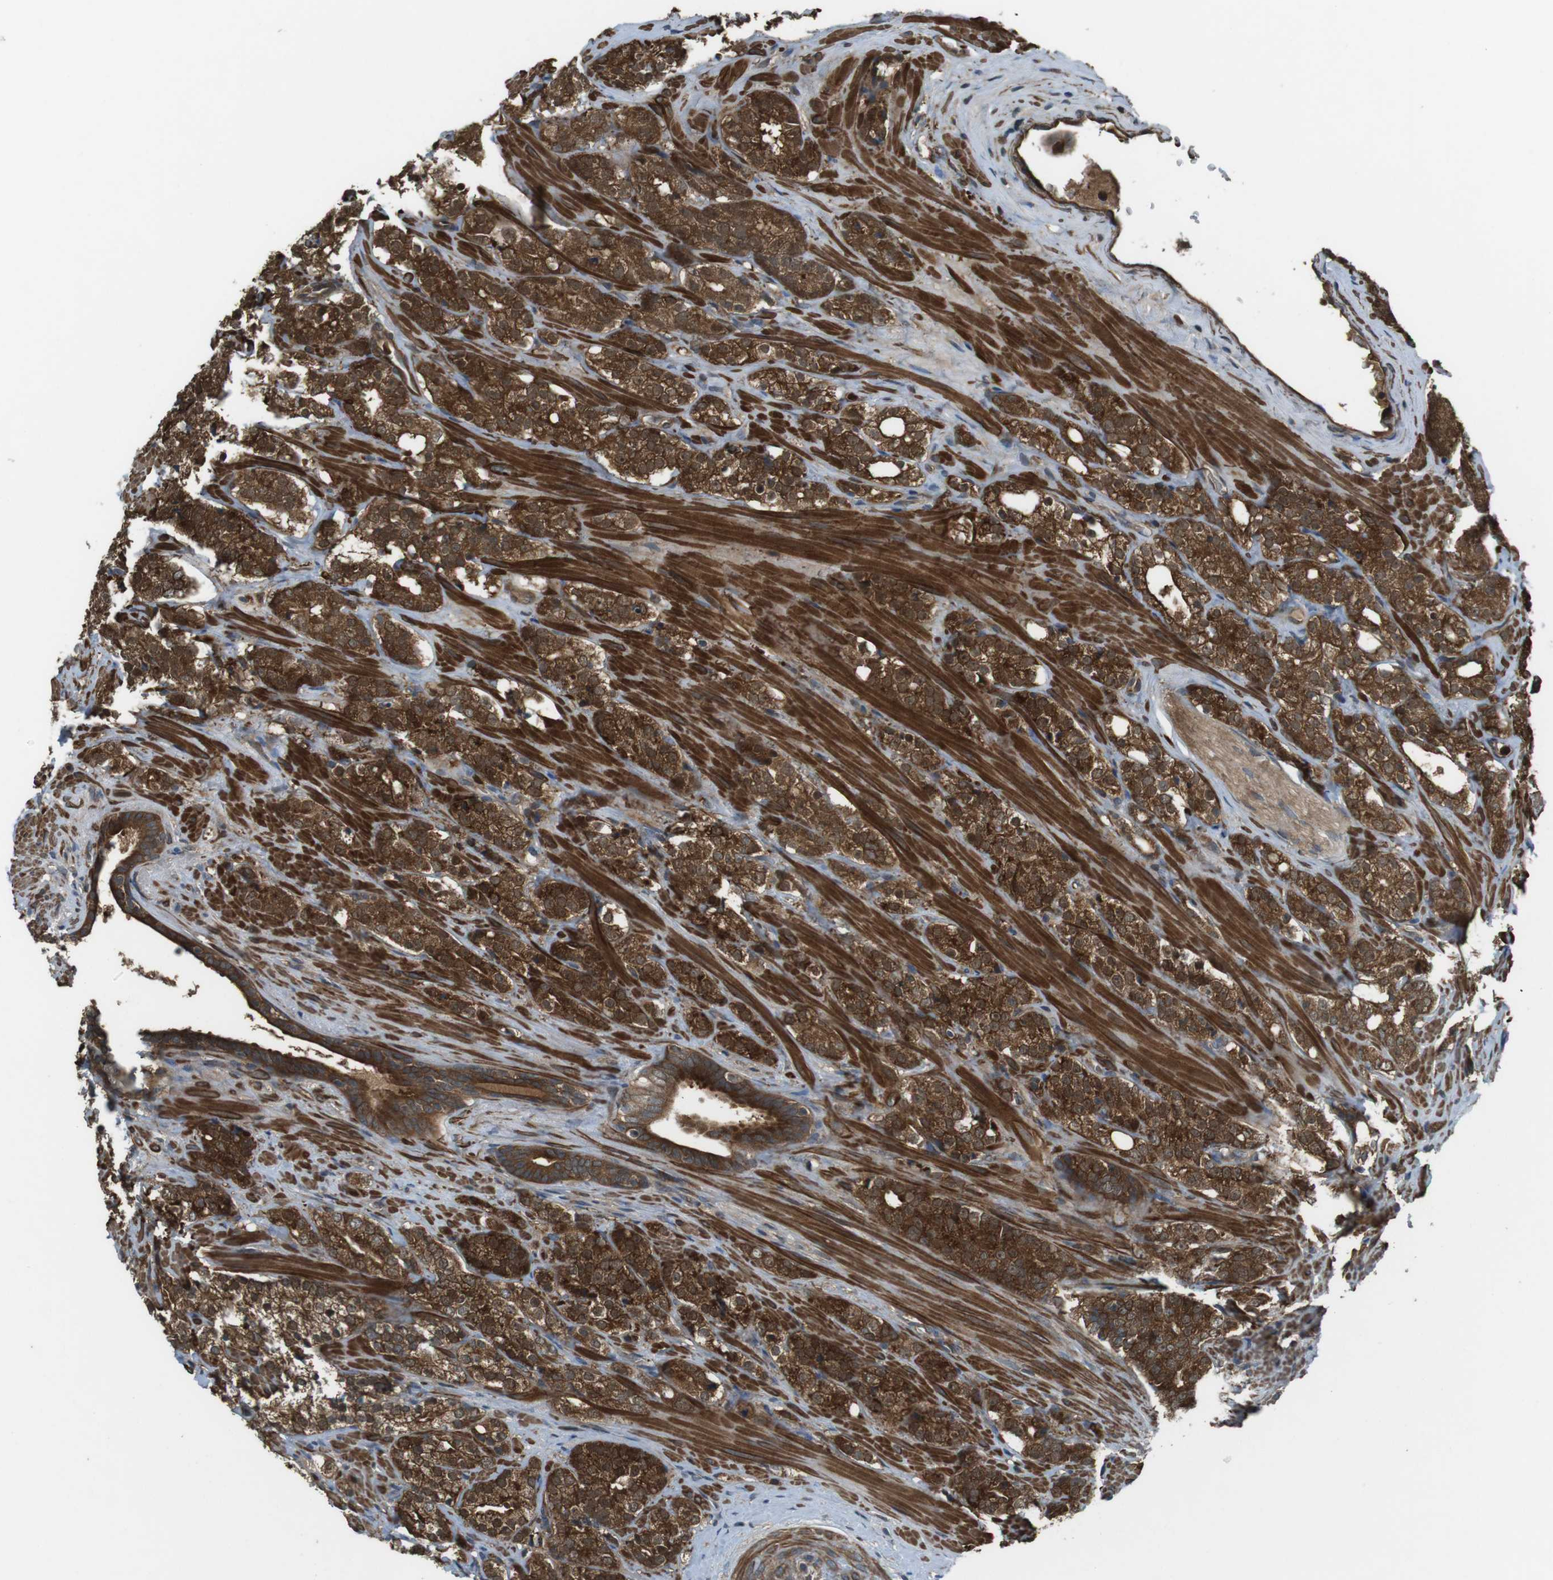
{"staining": {"intensity": "strong", "quantity": ">75%", "location": "cytoplasmic/membranous"}, "tissue": "prostate cancer", "cell_type": "Tumor cells", "image_type": "cancer", "snomed": [{"axis": "morphology", "description": "Adenocarcinoma, High grade"}, {"axis": "topography", "description": "Prostate"}], "caption": "IHC staining of prostate cancer, which exhibits high levels of strong cytoplasmic/membranous staining in about >75% of tumor cells indicating strong cytoplasmic/membranous protein expression. The staining was performed using DAB (3,3'-diaminobenzidine) (brown) for protein detection and nuclei were counterstained in hematoxylin (blue).", "gene": "LRRC3B", "patient": {"sex": "male", "age": 71}}